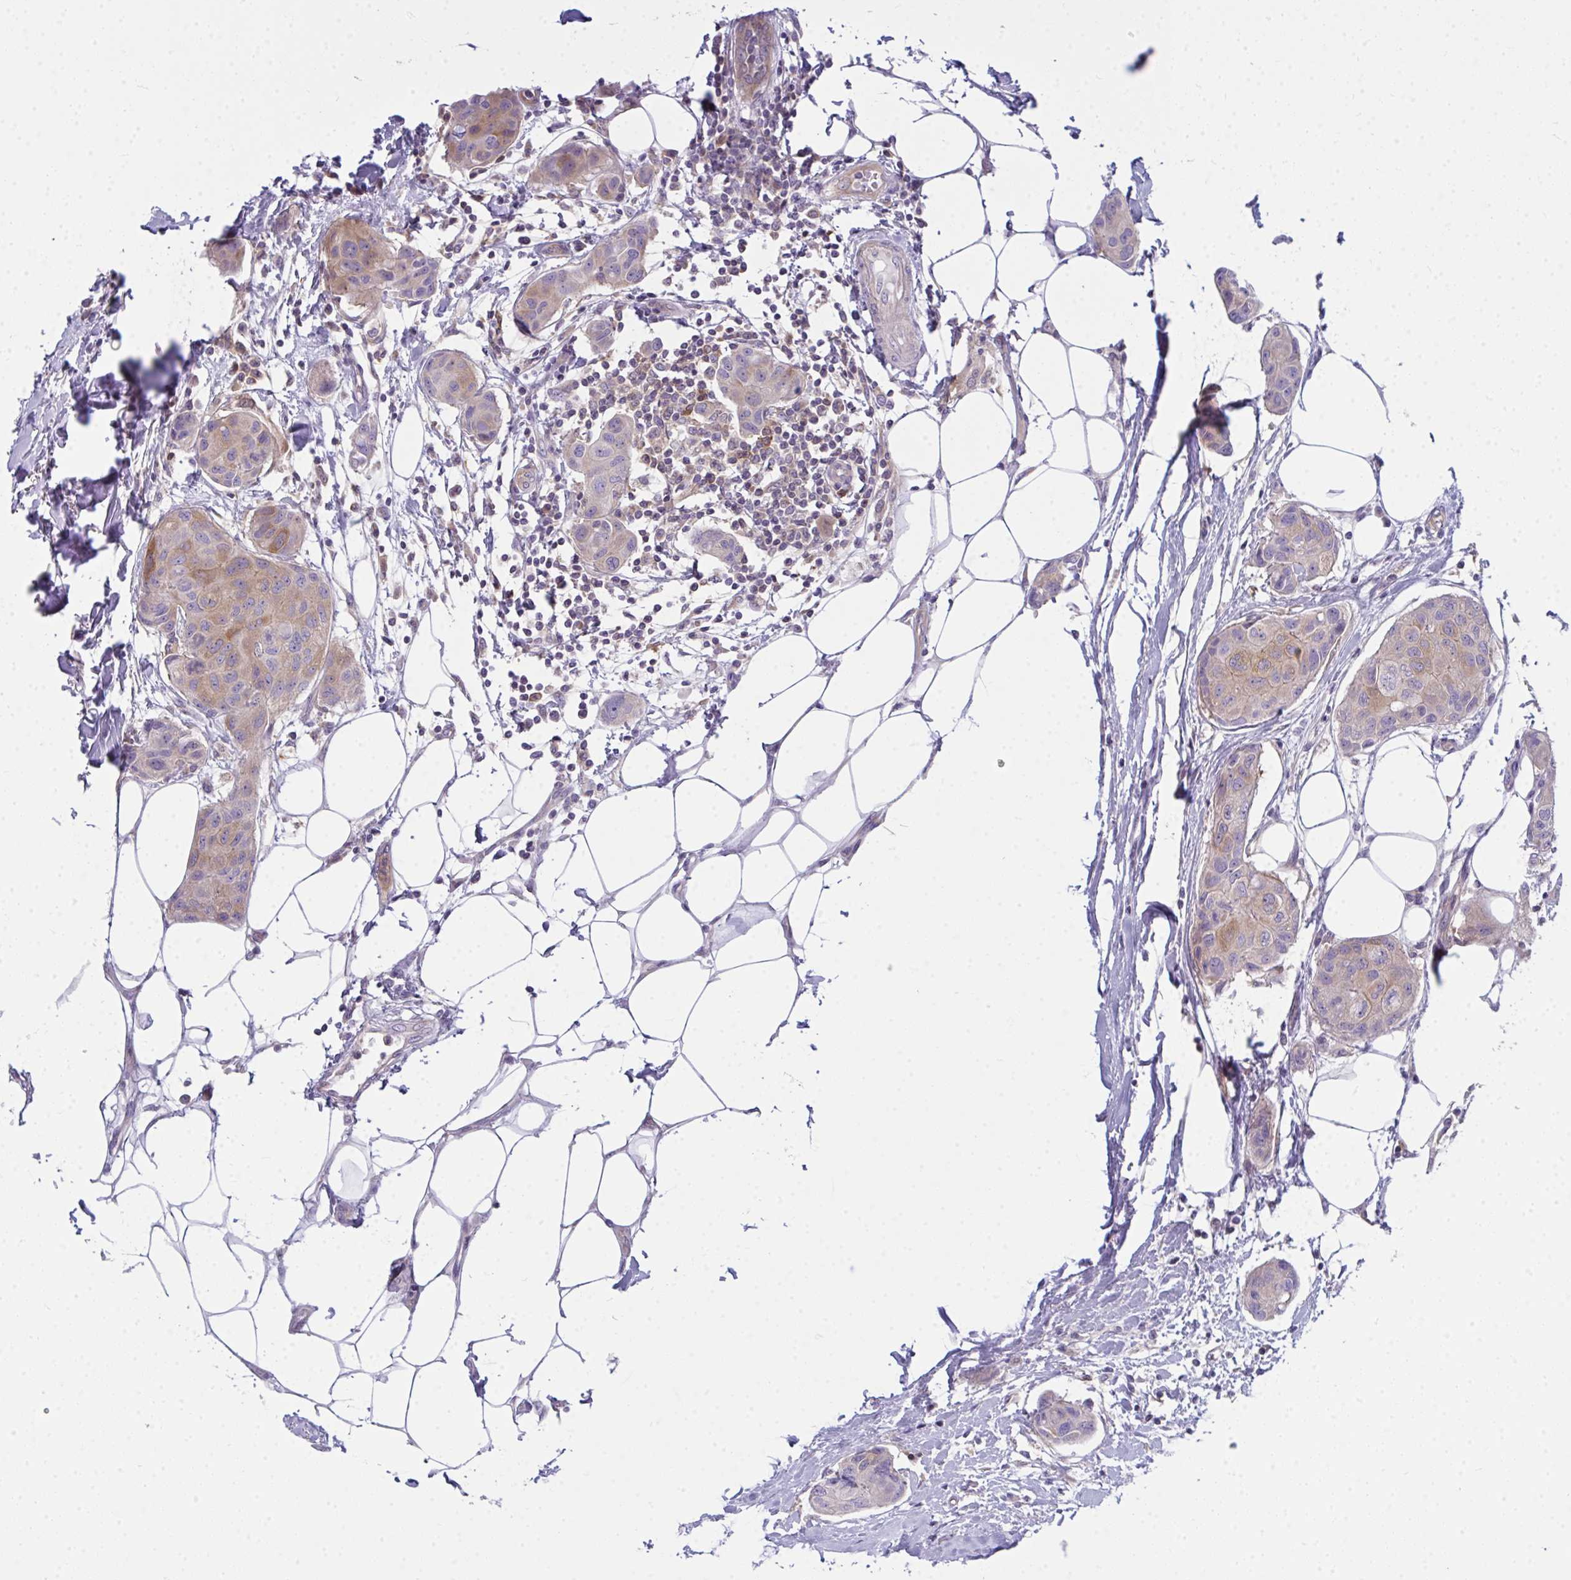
{"staining": {"intensity": "moderate", "quantity": "<25%", "location": "cytoplasmic/membranous"}, "tissue": "breast cancer", "cell_type": "Tumor cells", "image_type": "cancer", "snomed": [{"axis": "morphology", "description": "Duct carcinoma"}, {"axis": "topography", "description": "Breast"}, {"axis": "topography", "description": "Lymph node"}], "caption": "A brown stain shows moderate cytoplasmic/membranous expression of a protein in human breast cancer (infiltrating ductal carcinoma) tumor cells.", "gene": "SLC30A6", "patient": {"sex": "female", "age": 80}}